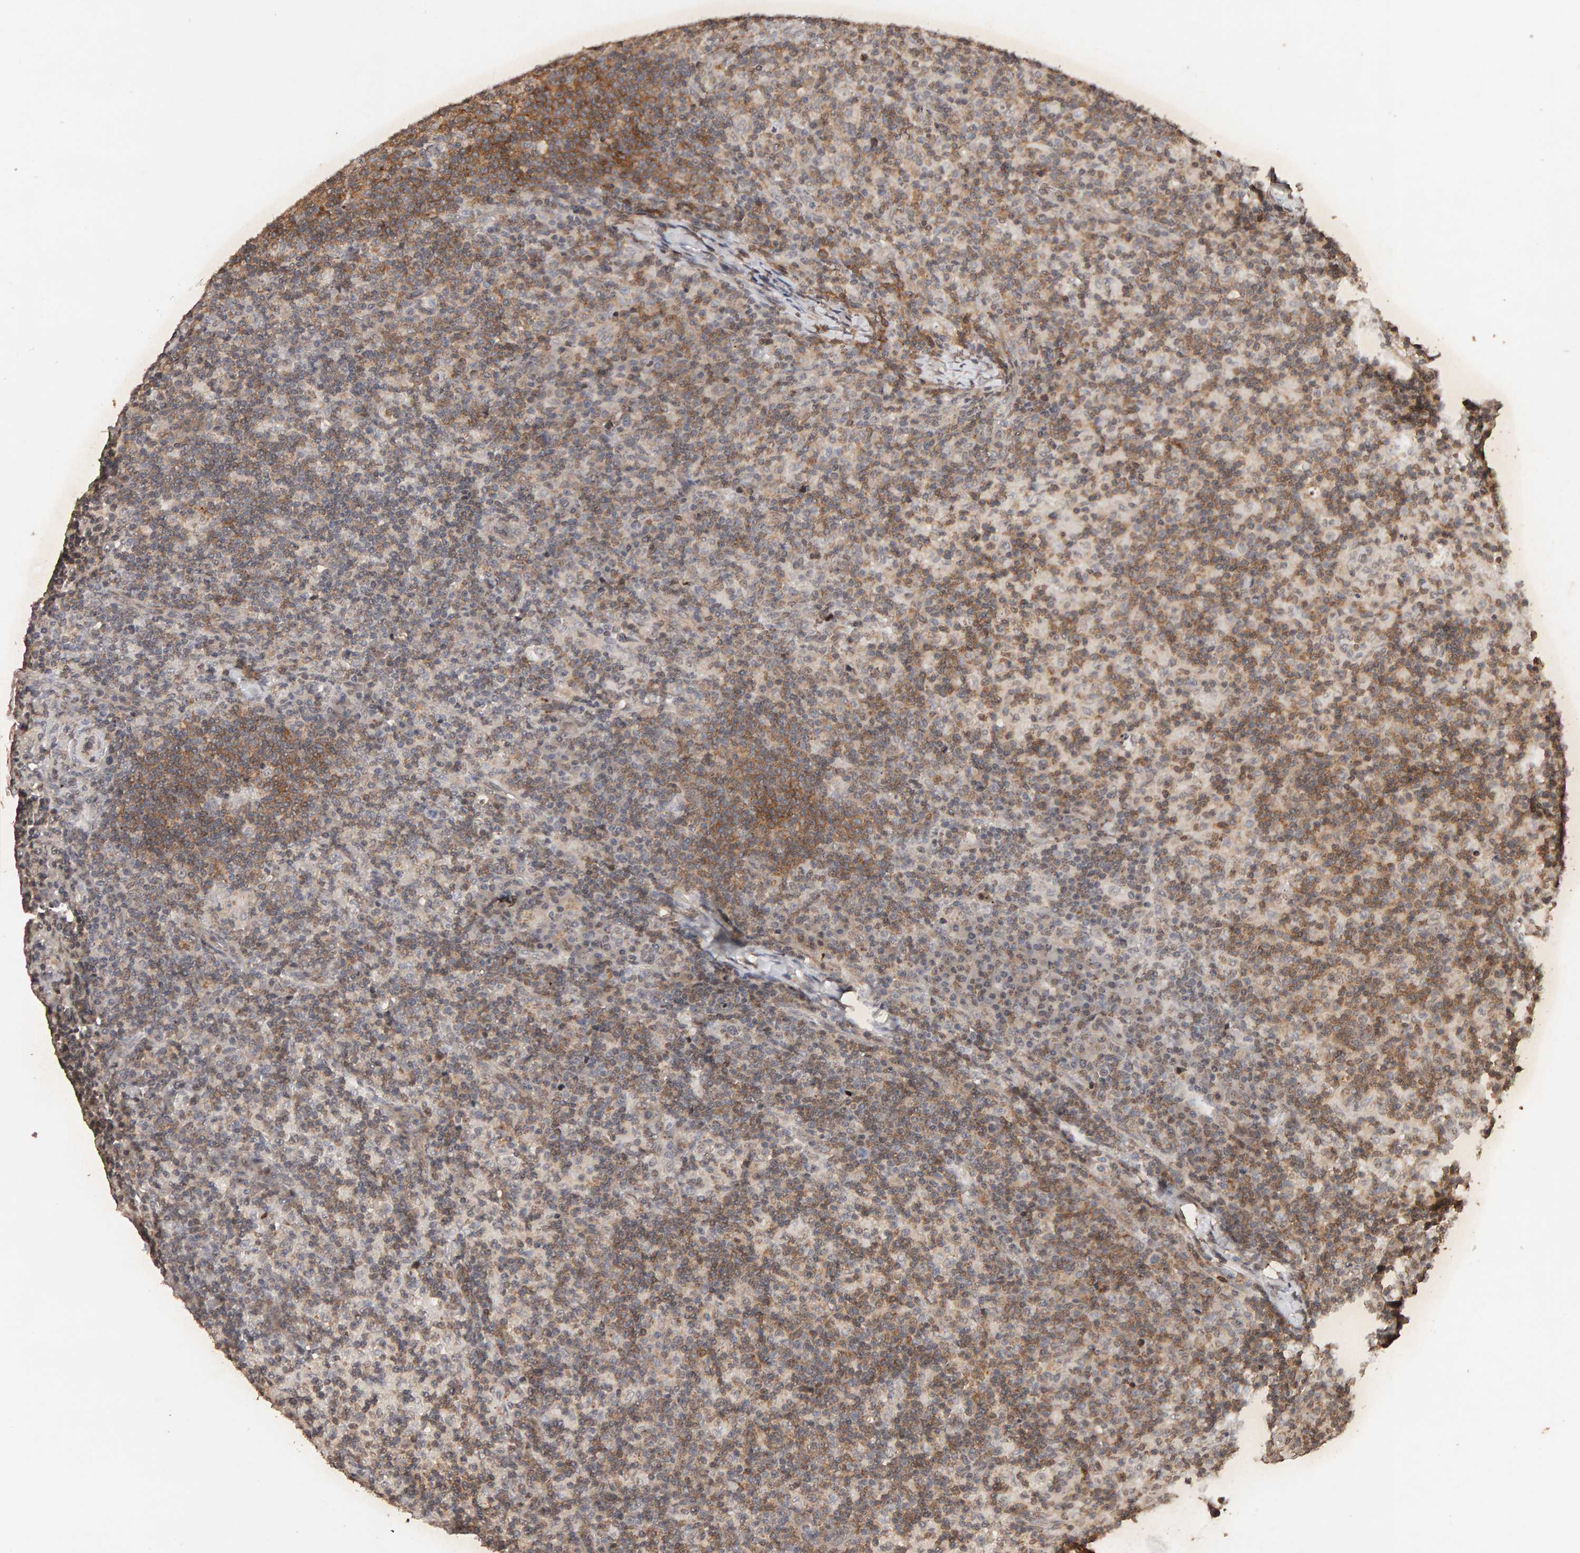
{"staining": {"intensity": "moderate", "quantity": "25%-75%", "location": "cytoplasmic/membranous"}, "tissue": "lymph node", "cell_type": "Germinal center cells", "image_type": "normal", "snomed": [{"axis": "morphology", "description": "Normal tissue, NOS"}, {"axis": "morphology", "description": "Inflammation, NOS"}, {"axis": "topography", "description": "Lymph node"}], "caption": "Brown immunohistochemical staining in unremarkable lymph node displays moderate cytoplasmic/membranous positivity in approximately 25%-75% of germinal center cells. Using DAB (brown) and hematoxylin (blue) stains, captured at high magnification using brightfield microscopy.", "gene": "DNAJB5", "patient": {"sex": "male", "age": 55}}